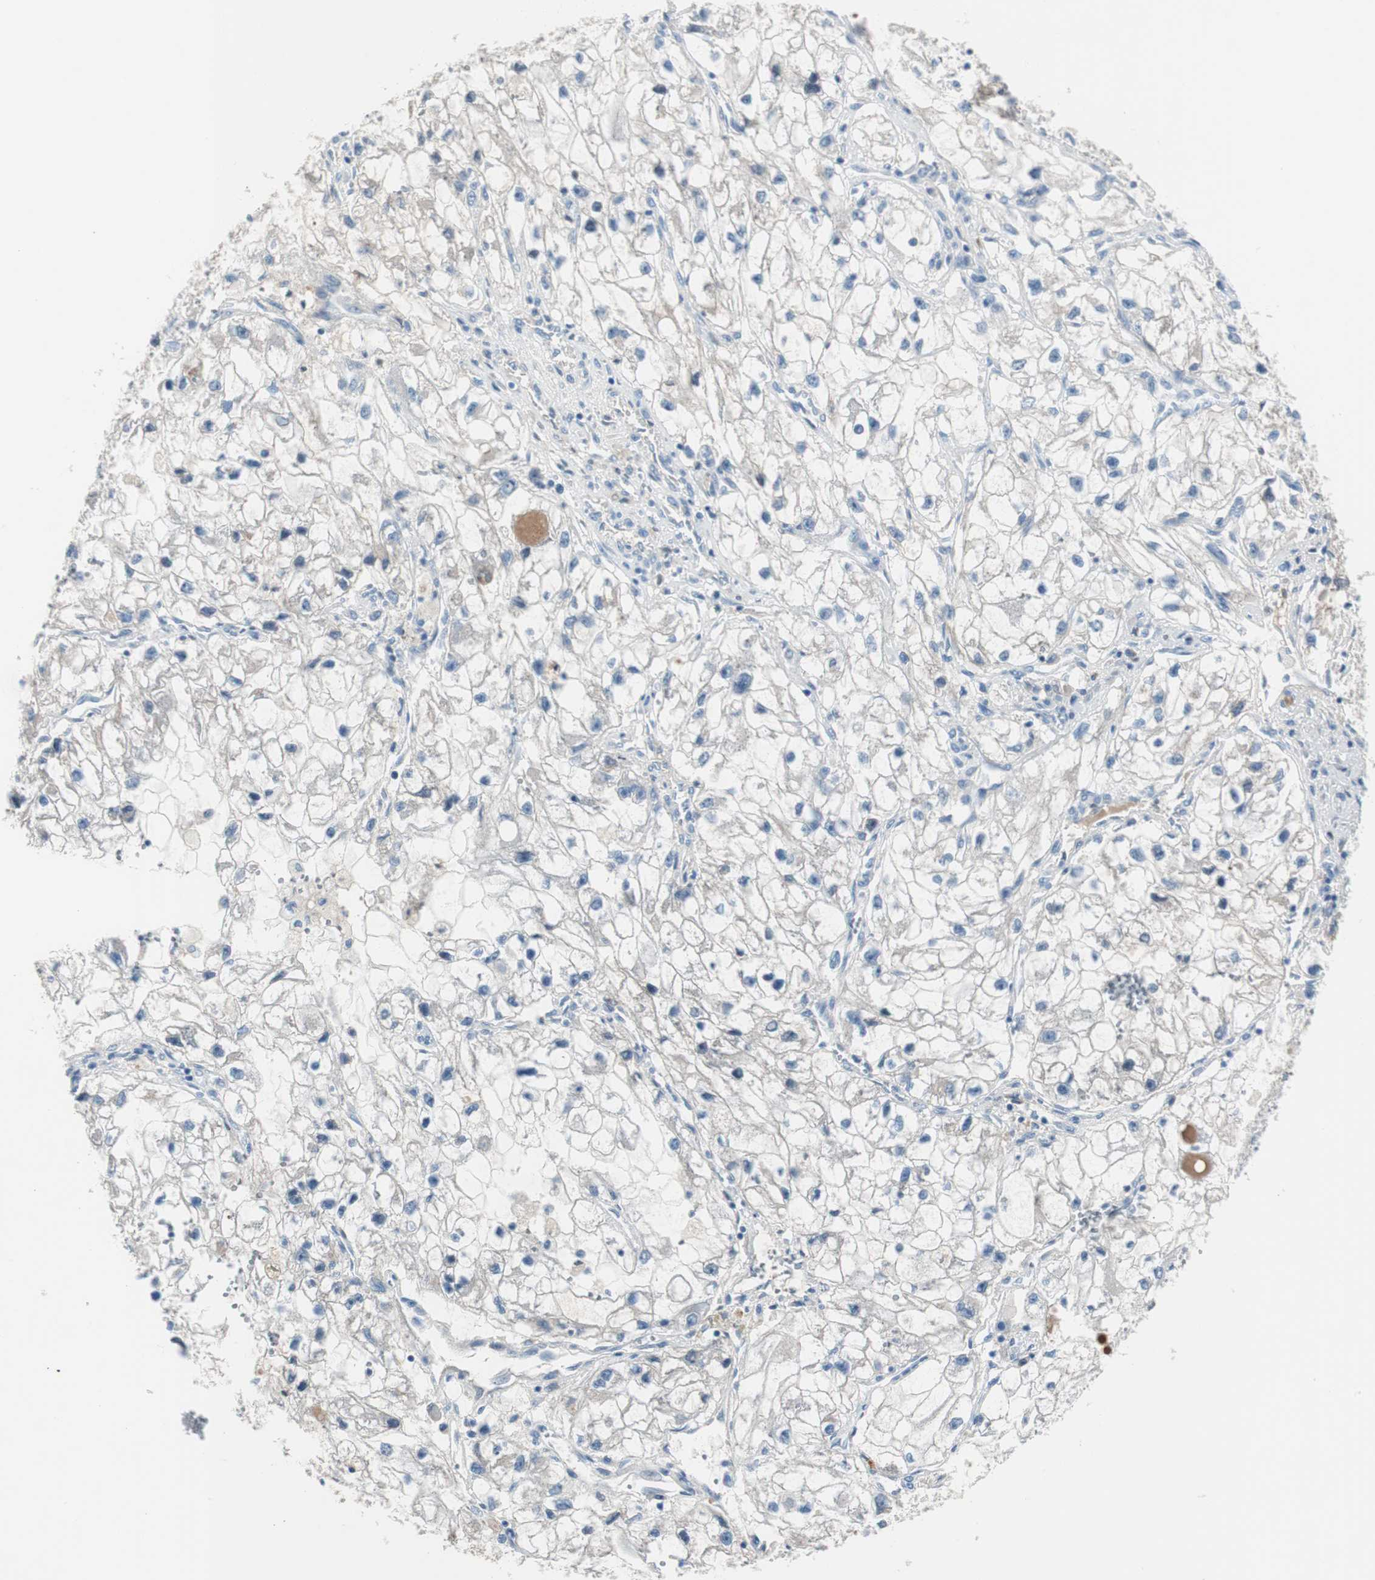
{"staining": {"intensity": "negative", "quantity": "none", "location": "none"}, "tissue": "renal cancer", "cell_type": "Tumor cells", "image_type": "cancer", "snomed": [{"axis": "morphology", "description": "Adenocarcinoma, NOS"}, {"axis": "topography", "description": "Kidney"}], "caption": "Immunohistochemistry histopathology image of renal cancer (adenocarcinoma) stained for a protein (brown), which shows no expression in tumor cells.", "gene": "SERPINF1", "patient": {"sex": "female", "age": 70}}